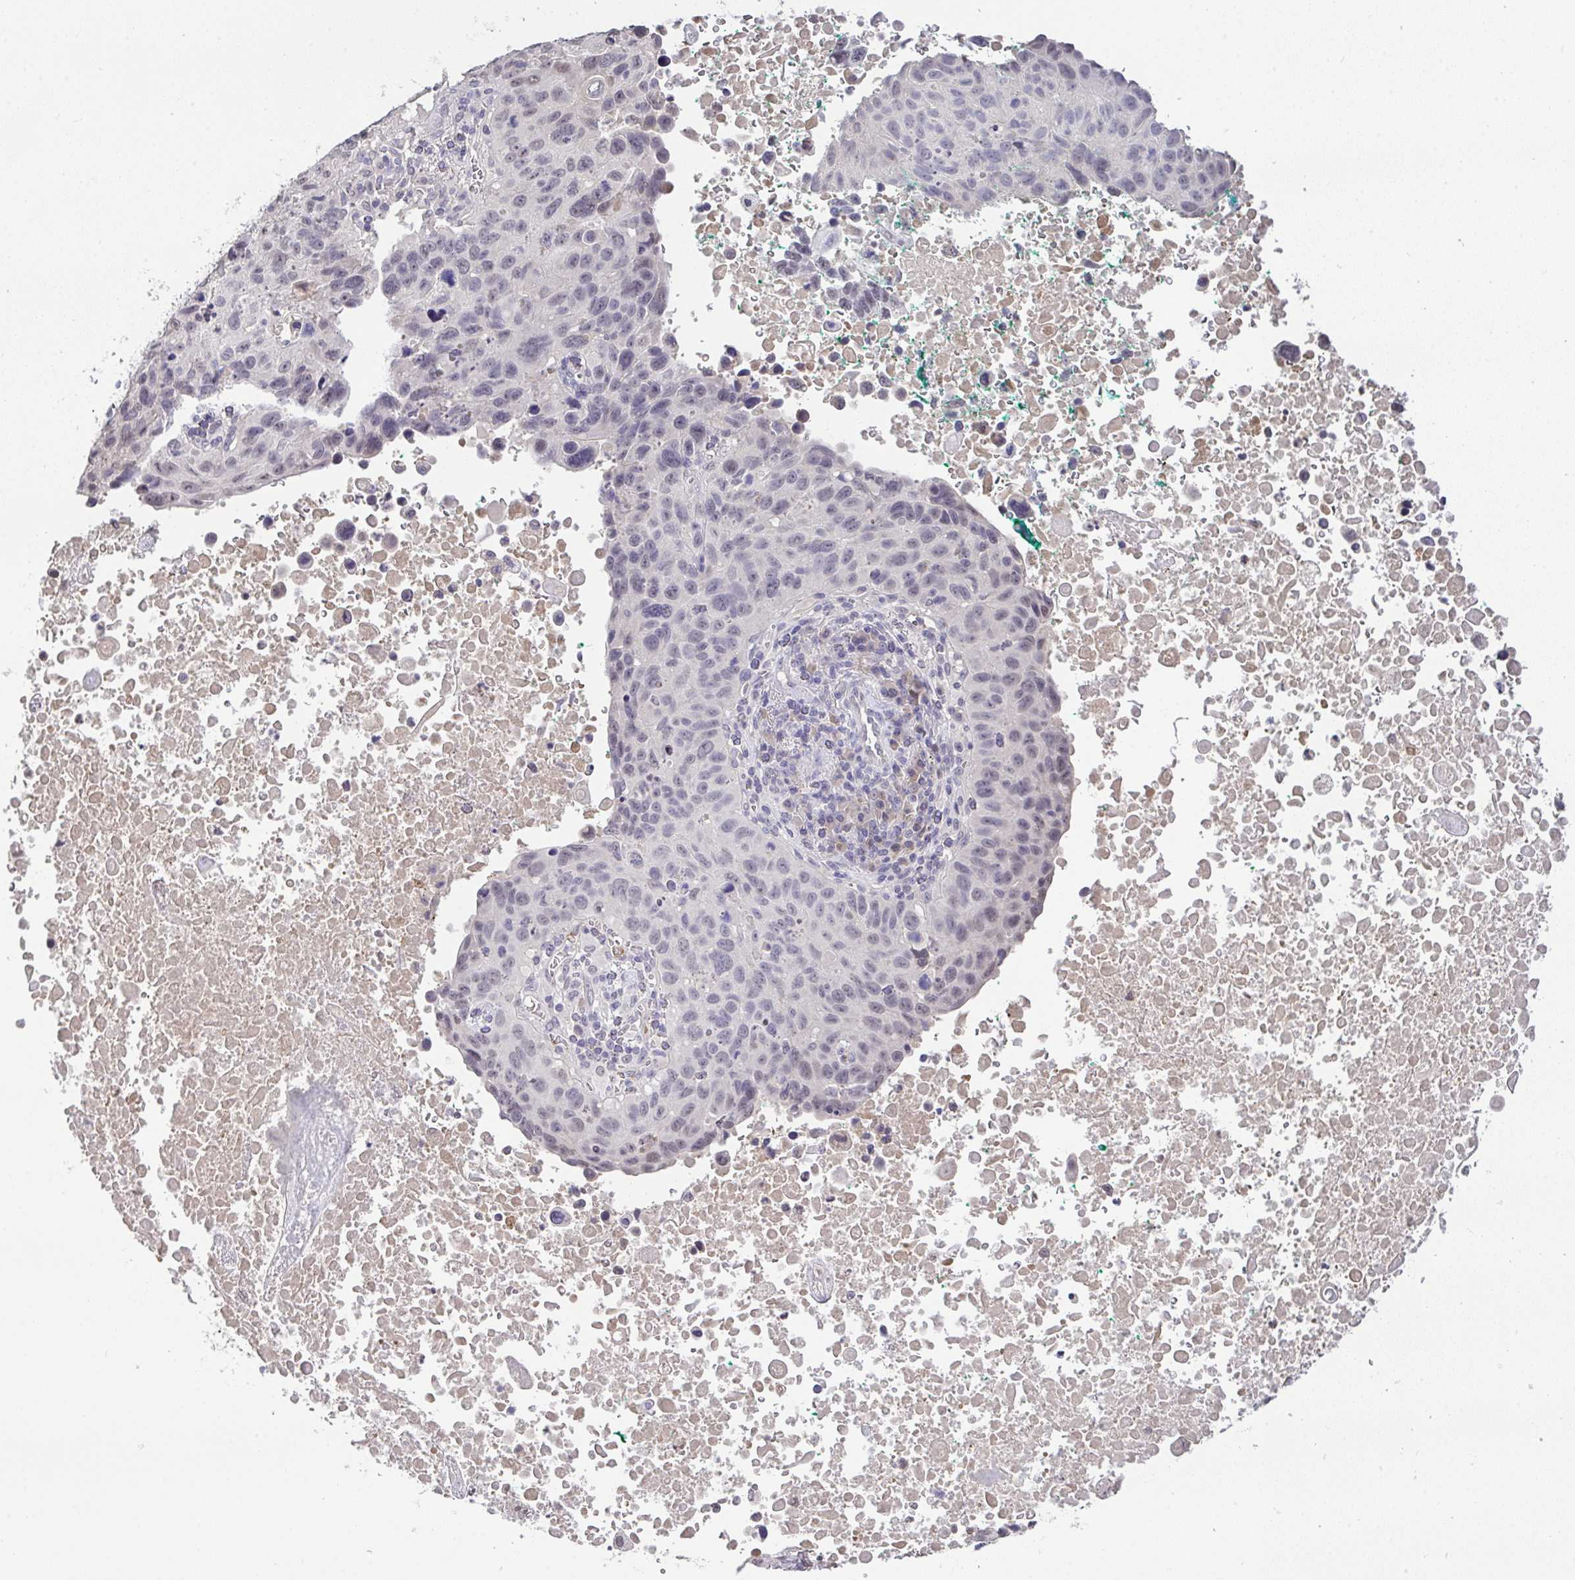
{"staining": {"intensity": "weak", "quantity": "<25%", "location": "nuclear"}, "tissue": "lung cancer", "cell_type": "Tumor cells", "image_type": "cancer", "snomed": [{"axis": "morphology", "description": "Squamous cell carcinoma, NOS"}, {"axis": "topography", "description": "Lung"}], "caption": "The IHC image has no significant staining in tumor cells of squamous cell carcinoma (lung) tissue.", "gene": "GLTPD2", "patient": {"sex": "male", "age": 66}}